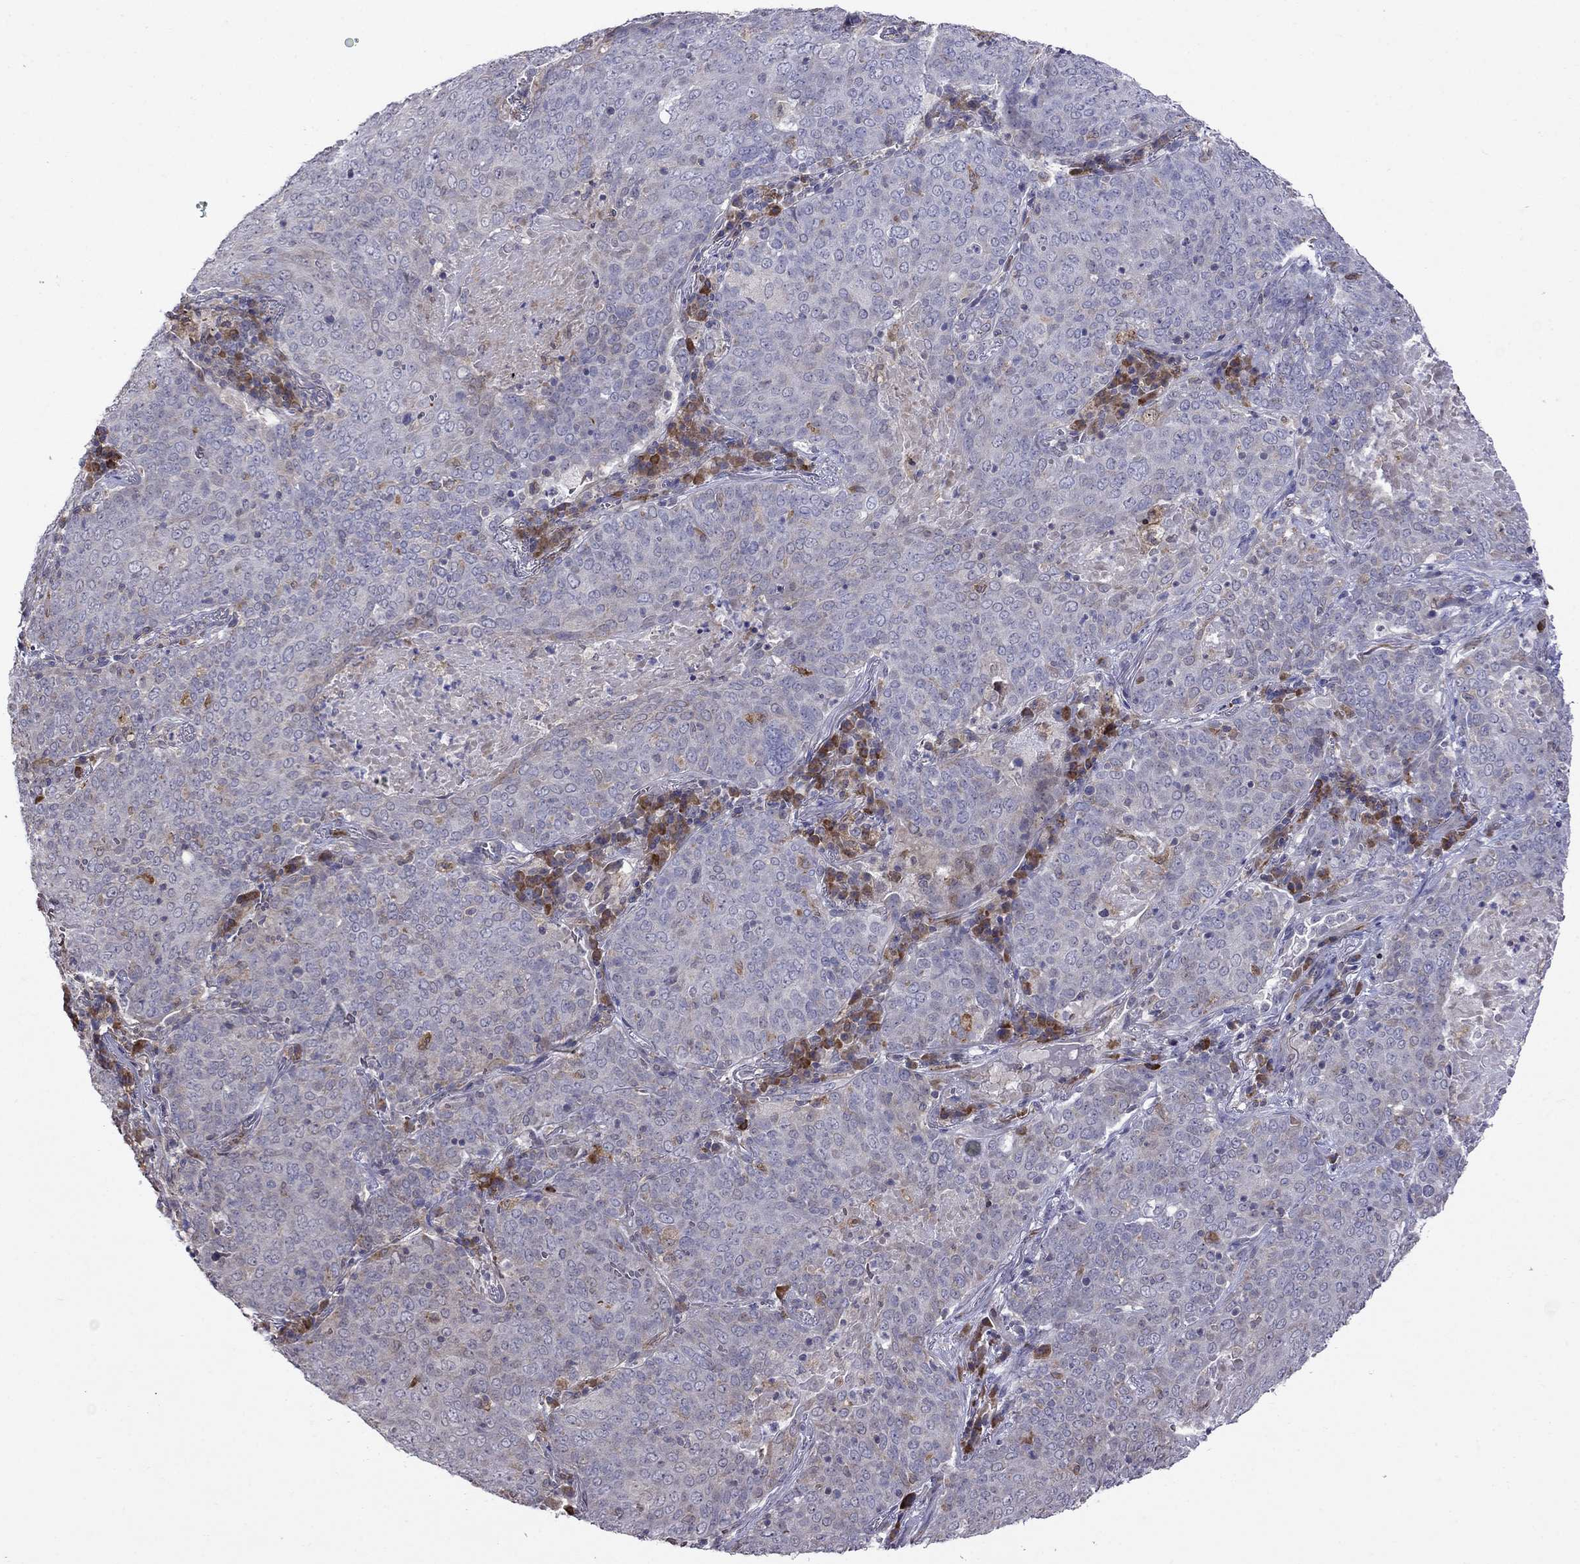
{"staining": {"intensity": "negative", "quantity": "none", "location": "none"}, "tissue": "lung cancer", "cell_type": "Tumor cells", "image_type": "cancer", "snomed": [{"axis": "morphology", "description": "Squamous cell carcinoma, NOS"}, {"axis": "topography", "description": "Lung"}], "caption": "A histopathology image of lung cancer stained for a protein reveals no brown staining in tumor cells. (IHC, brightfield microscopy, high magnification).", "gene": "ADAM28", "patient": {"sex": "male", "age": 82}}